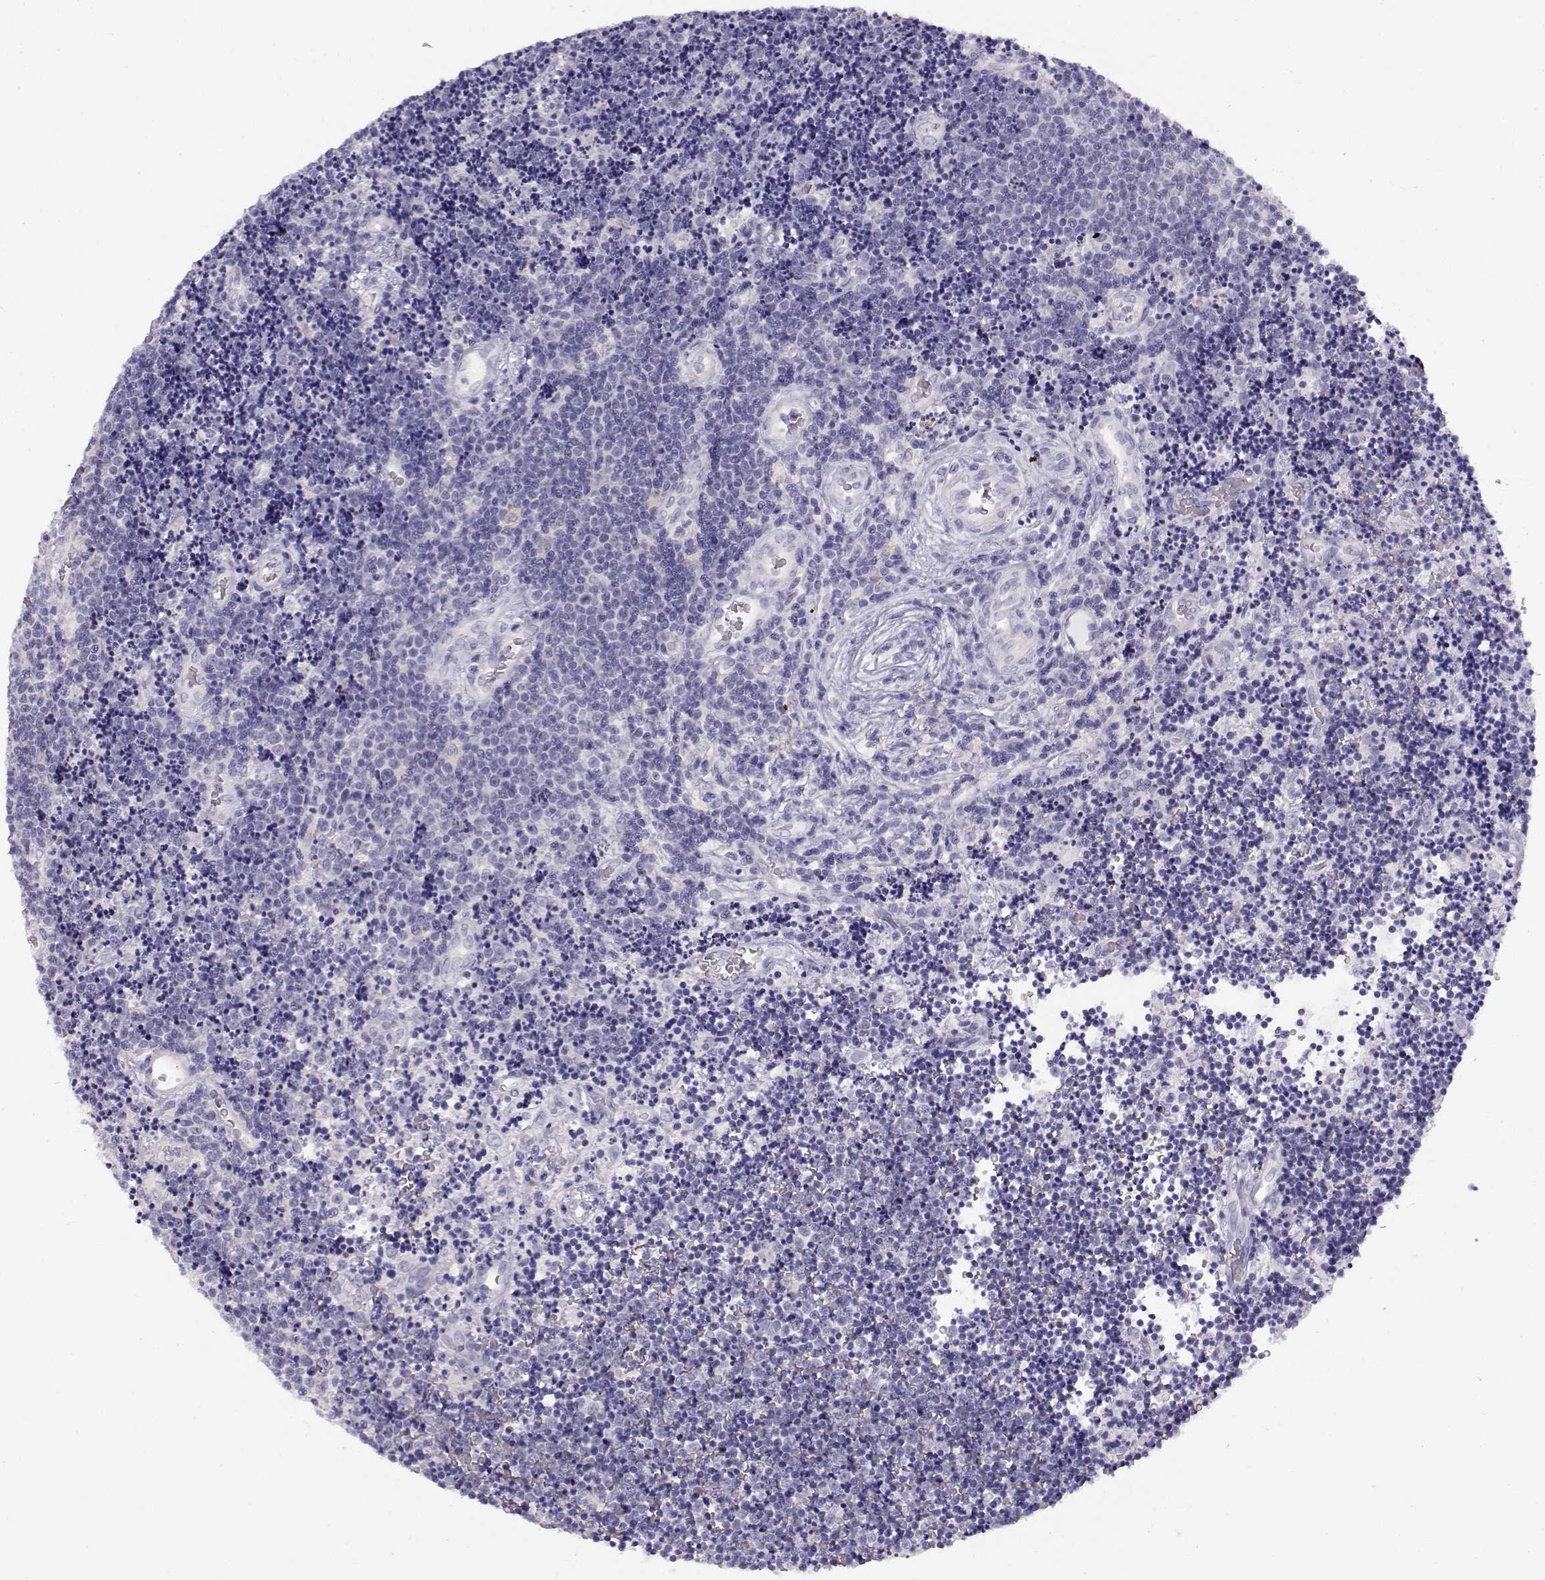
{"staining": {"intensity": "negative", "quantity": "none", "location": "none"}, "tissue": "lymphoma", "cell_type": "Tumor cells", "image_type": "cancer", "snomed": [{"axis": "morphology", "description": "Malignant lymphoma, non-Hodgkin's type, Low grade"}, {"axis": "topography", "description": "Brain"}], "caption": "Immunohistochemical staining of low-grade malignant lymphoma, non-Hodgkin's type shows no significant positivity in tumor cells. (DAB IHC visualized using brightfield microscopy, high magnification).", "gene": "NUTM1", "patient": {"sex": "female", "age": 66}}